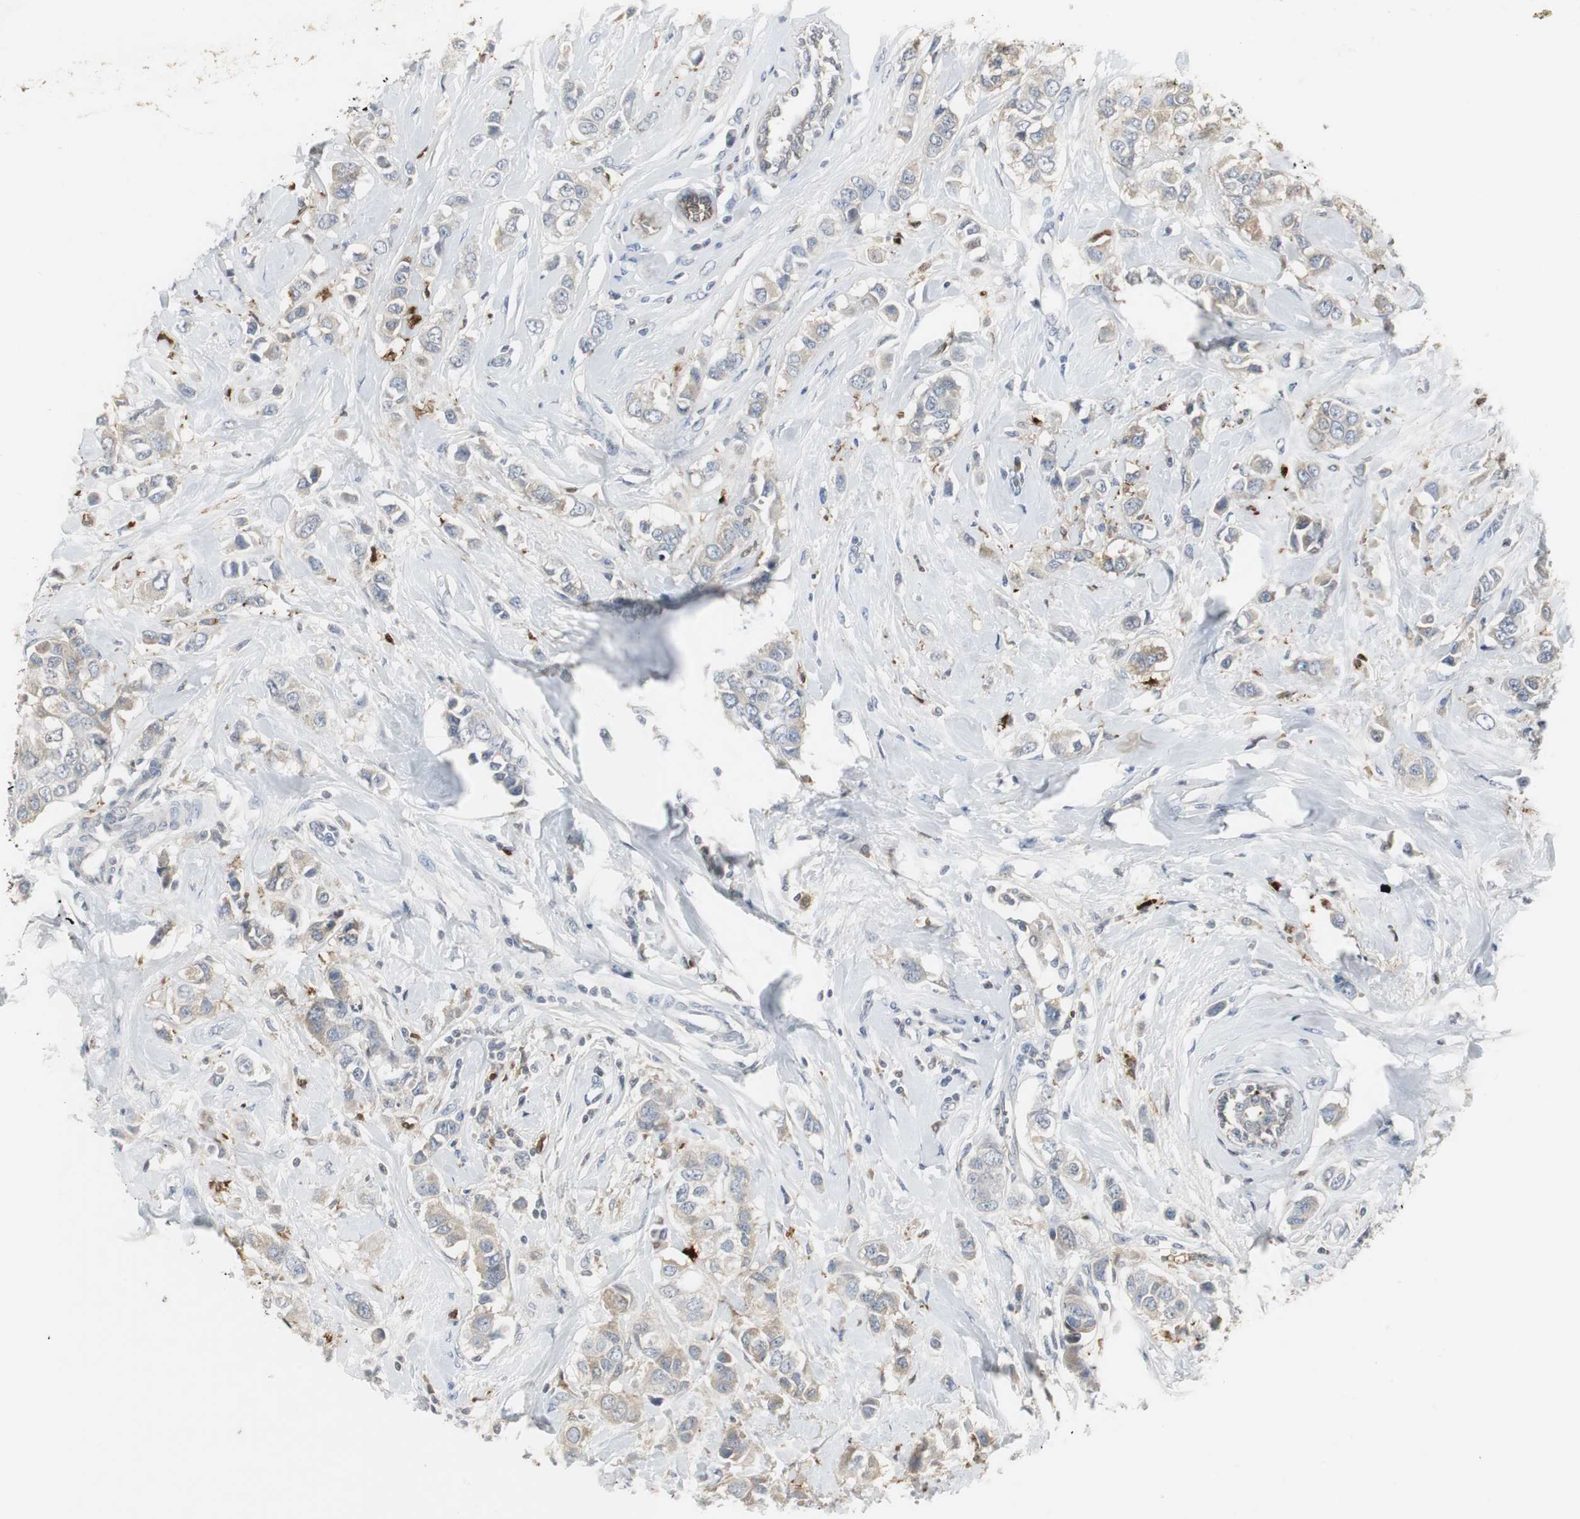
{"staining": {"intensity": "weak", "quantity": "25%-75%", "location": "cytoplasmic/membranous"}, "tissue": "breast cancer", "cell_type": "Tumor cells", "image_type": "cancer", "snomed": [{"axis": "morphology", "description": "Duct carcinoma"}, {"axis": "topography", "description": "Breast"}], "caption": "Immunohistochemical staining of infiltrating ductal carcinoma (breast) displays low levels of weak cytoplasmic/membranous protein staining in about 25%-75% of tumor cells. Using DAB (3,3'-diaminobenzidine) (brown) and hematoxylin (blue) stains, captured at high magnification using brightfield microscopy.", "gene": "PI15", "patient": {"sex": "female", "age": 50}}